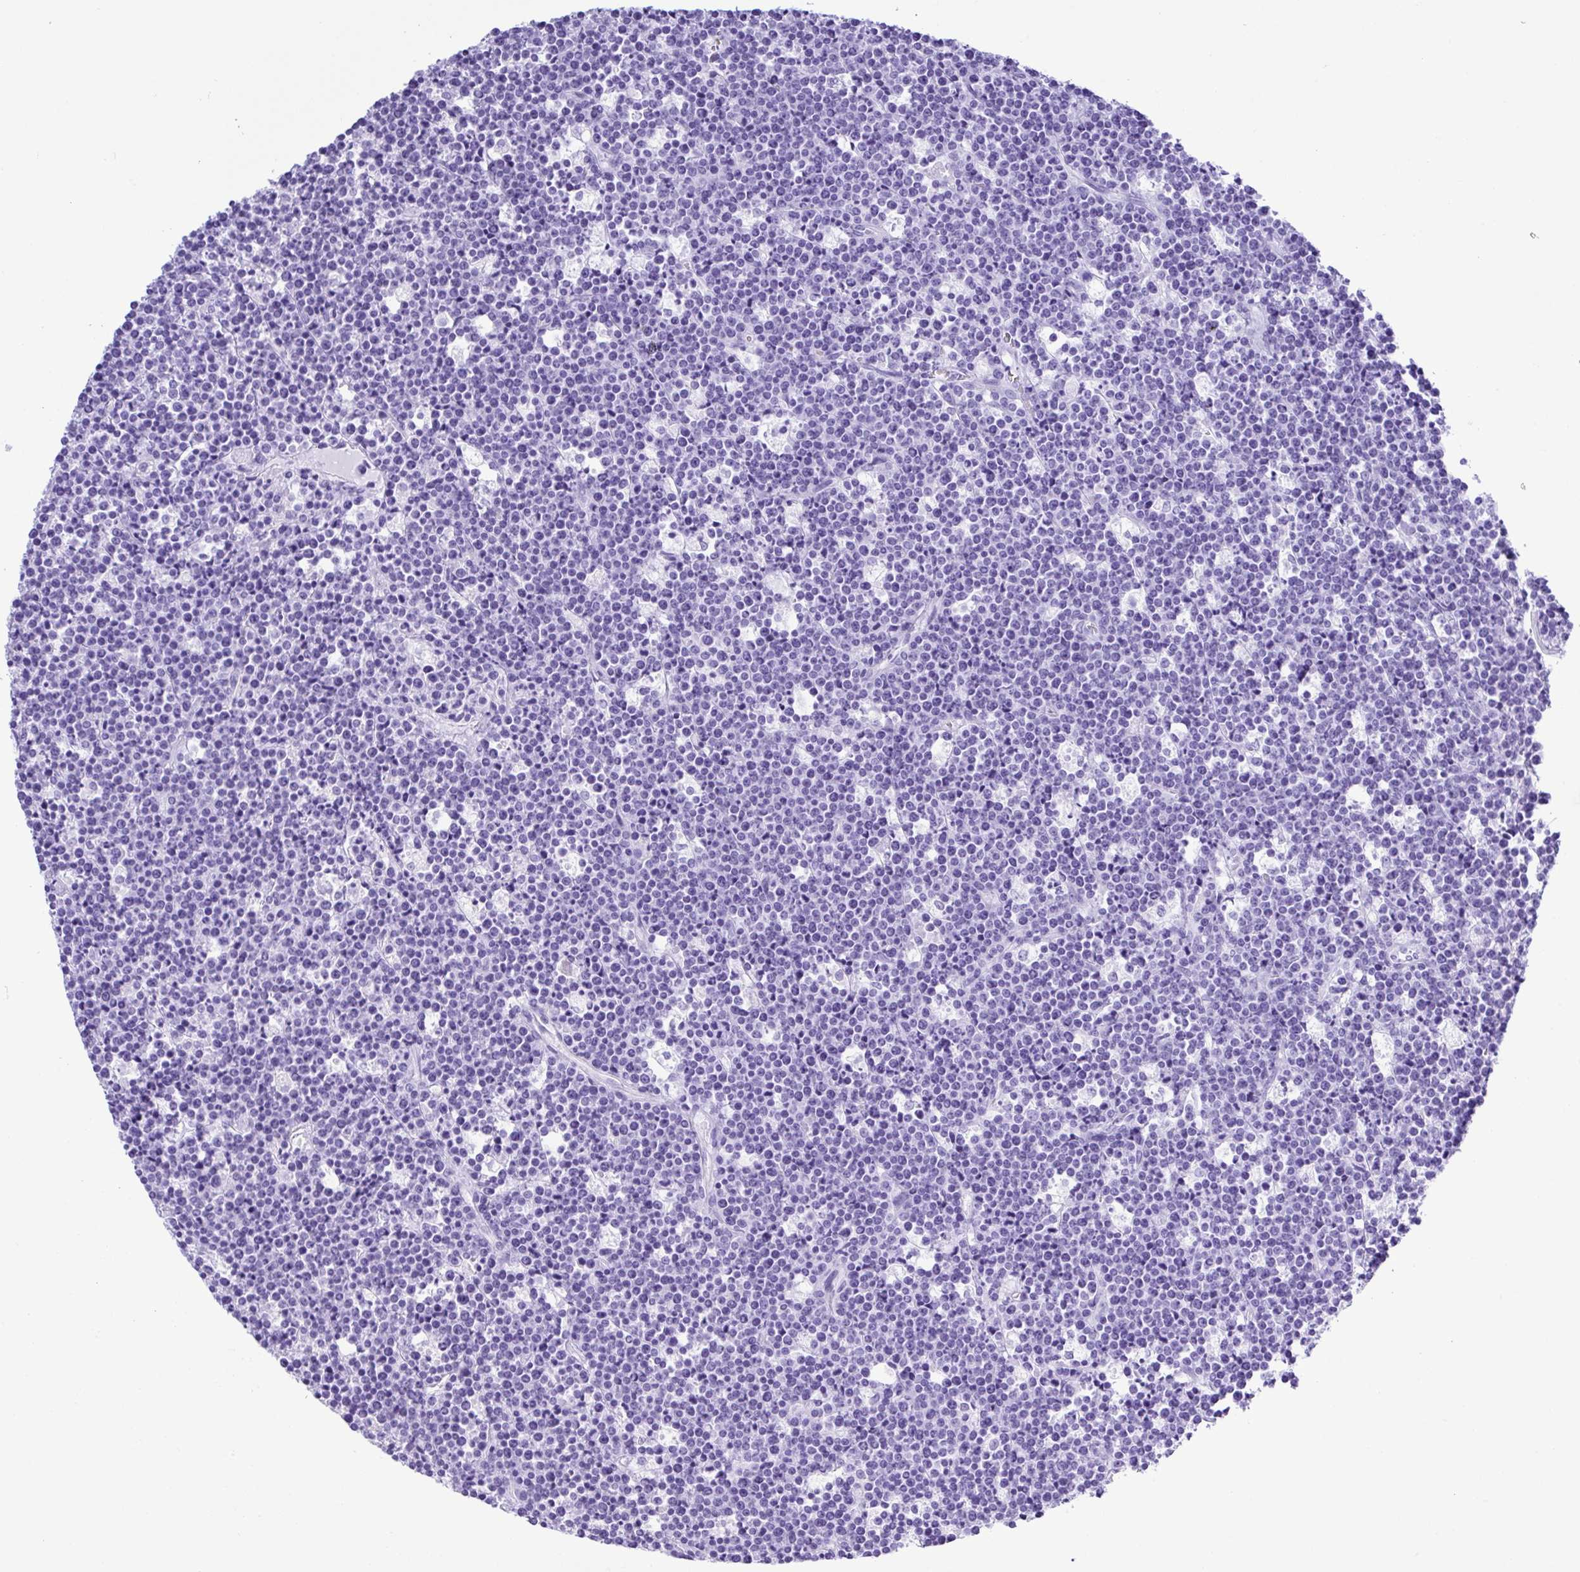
{"staining": {"intensity": "negative", "quantity": "none", "location": "none"}, "tissue": "lymphoma", "cell_type": "Tumor cells", "image_type": "cancer", "snomed": [{"axis": "morphology", "description": "Malignant lymphoma, non-Hodgkin's type, High grade"}, {"axis": "topography", "description": "Ovary"}], "caption": "The histopathology image reveals no significant staining in tumor cells of lymphoma.", "gene": "SYT1", "patient": {"sex": "female", "age": 56}}